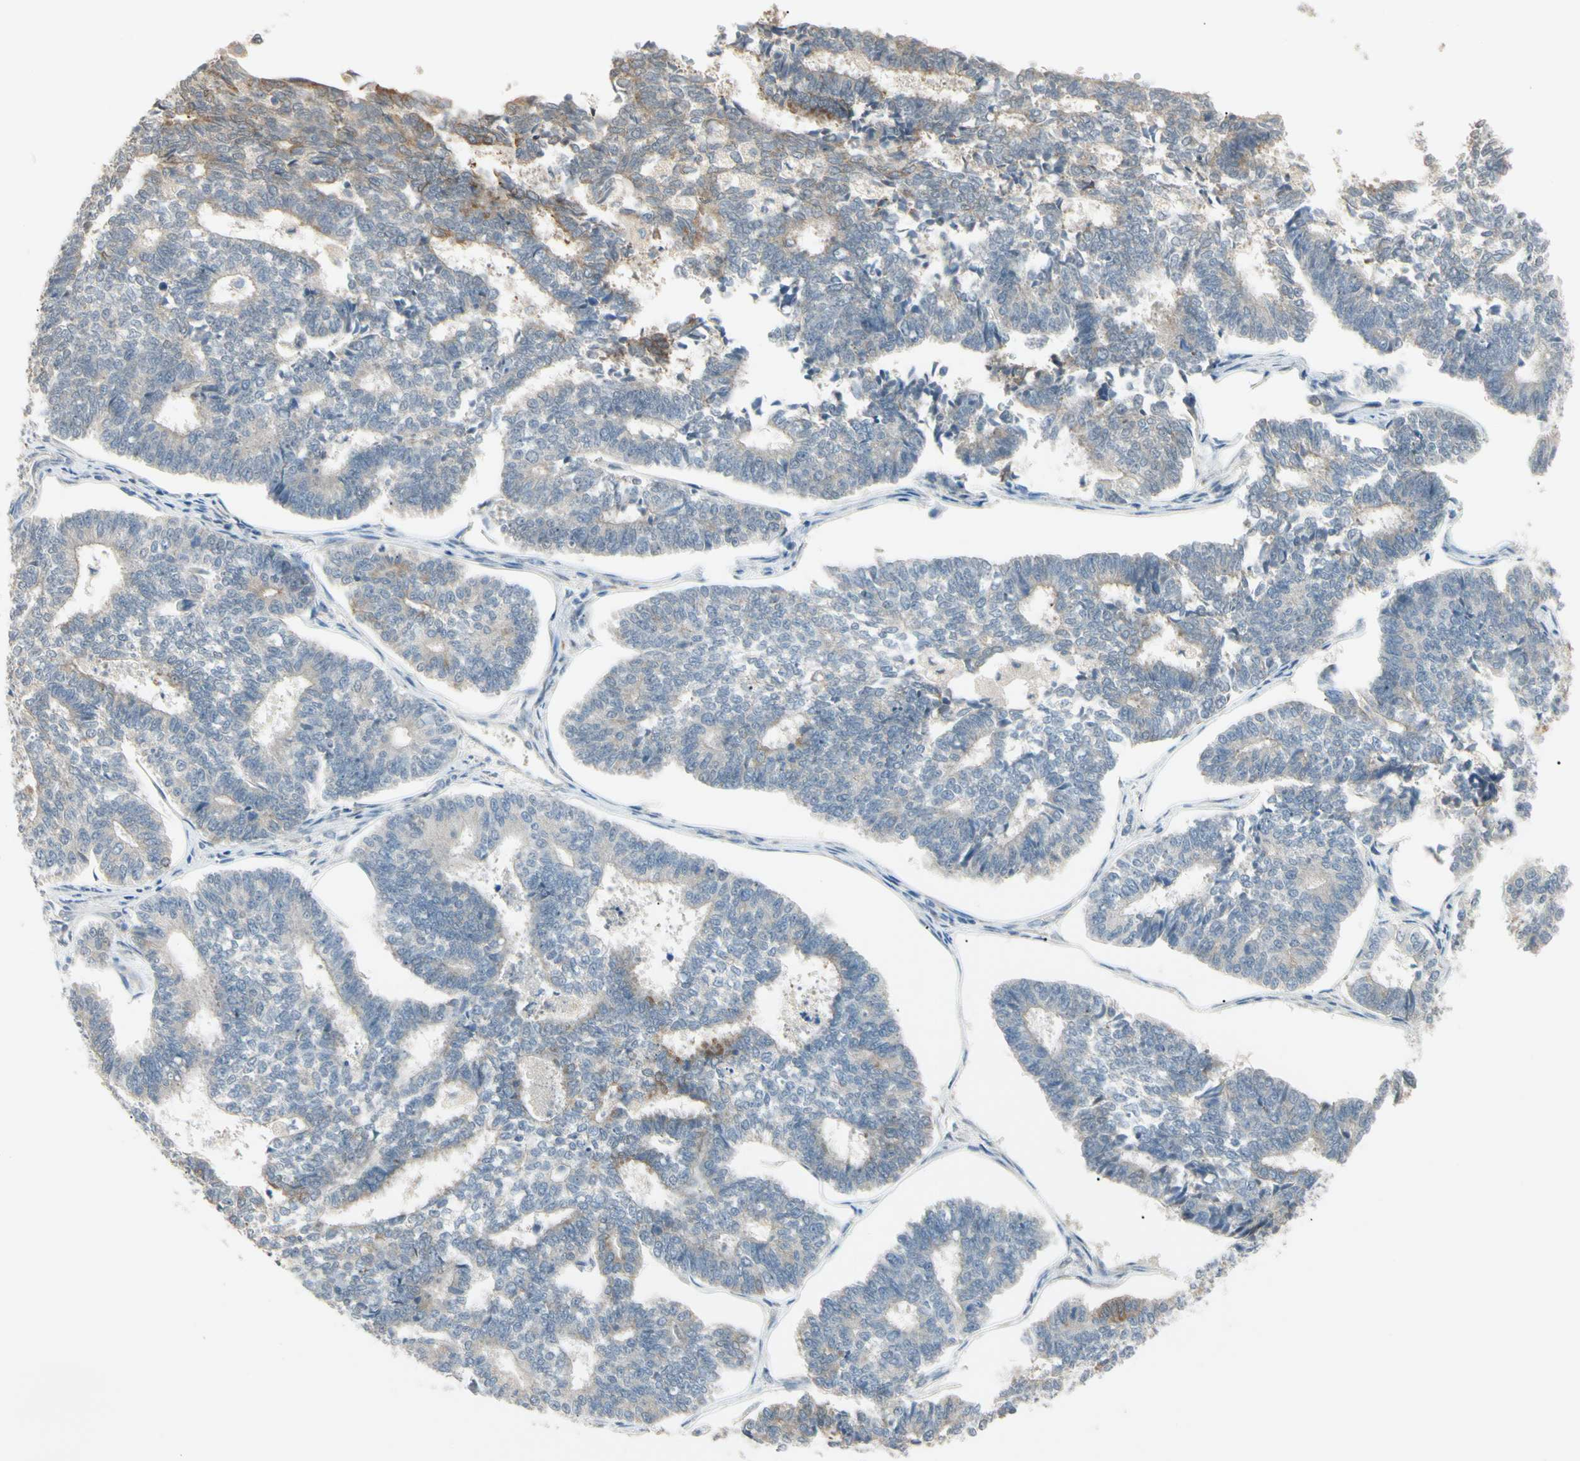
{"staining": {"intensity": "moderate", "quantity": "<25%", "location": "cytoplasmic/membranous"}, "tissue": "endometrial cancer", "cell_type": "Tumor cells", "image_type": "cancer", "snomed": [{"axis": "morphology", "description": "Adenocarcinoma, NOS"}, {"axis": "topography", "description": "Endometrium"}], "caption": "Adenocarcinoma (endometrial) was stained to show a protein in brown. There is low levels of moderate cytoplasmic/membranous staining in approximately <25% of tumor cells. (brown staining indicates protein expression, while blue staining denotes nuclei).", "gene": "P3H2", "patient": {"sex": "female", "age": 70}}